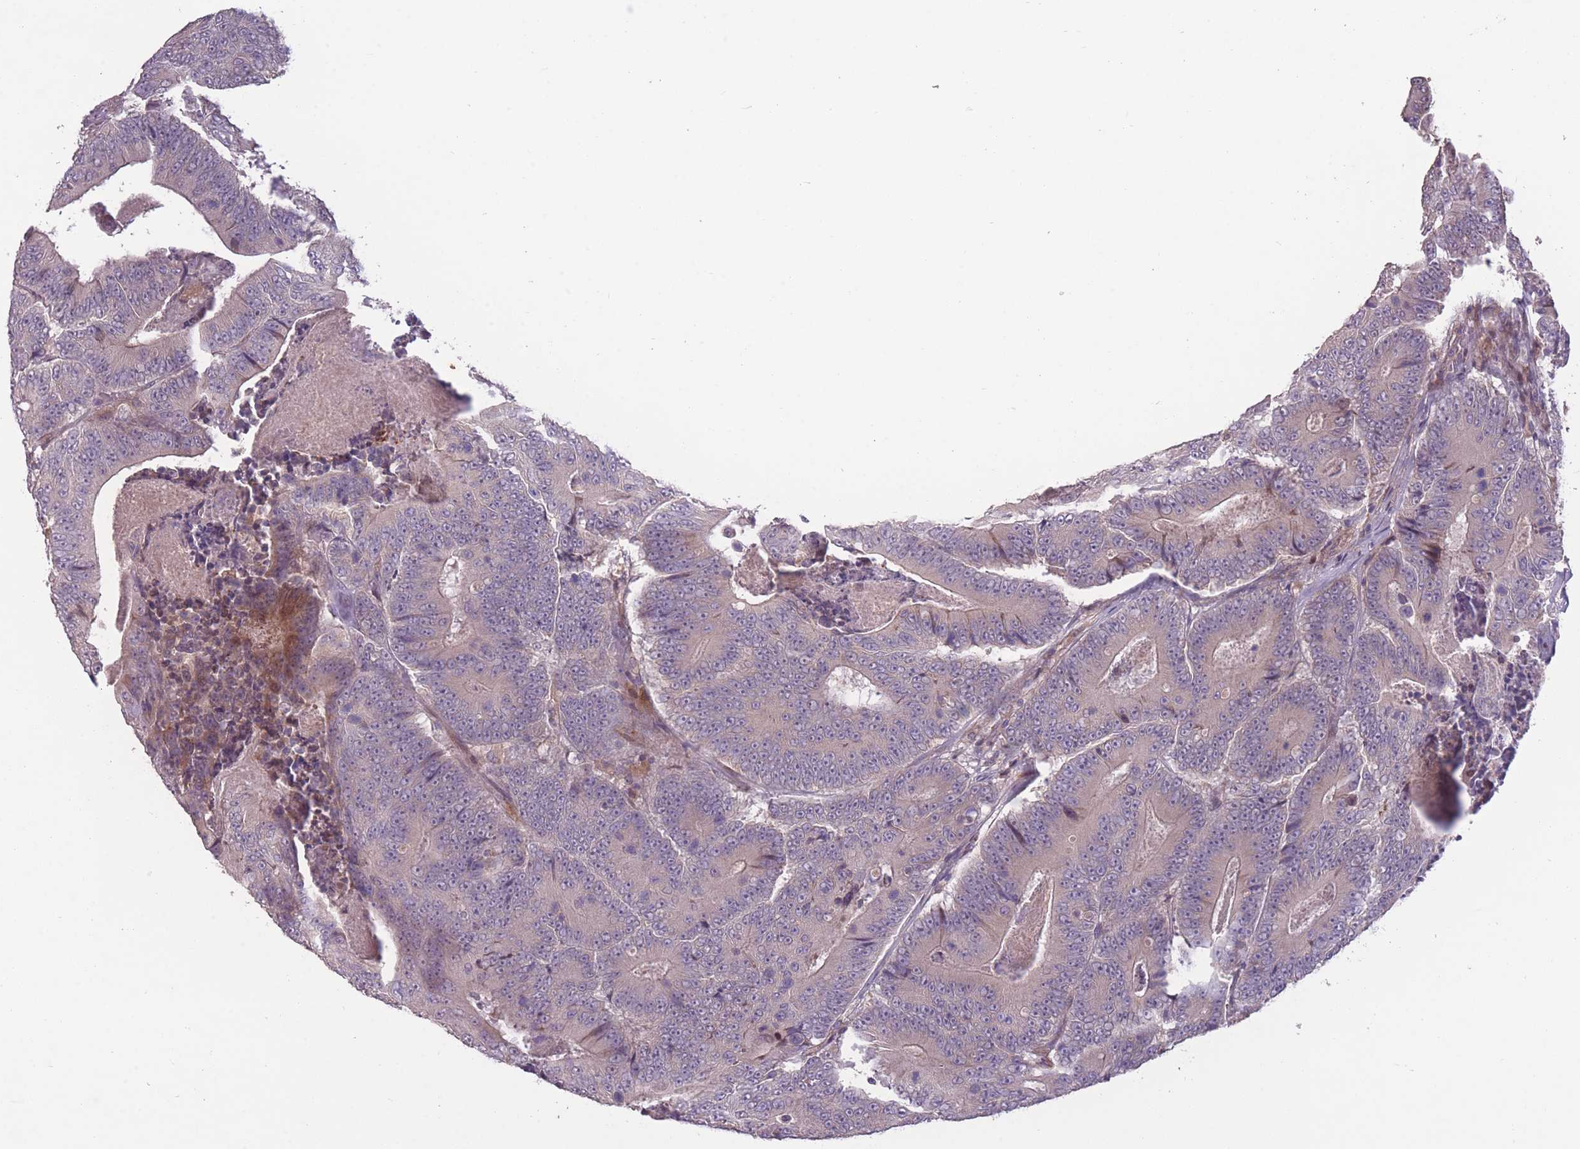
{"staining": {"intensity": "negative", "quantity": "none", "location": "none"}, "tissue": "colorectal cancer", "cell_type": "Tumor cells", "image_type": "cancer", "snomed": [{"axis": "morphology", "description": "Adenocarcinoma, NOS"}, {"axis": "topography", "description": "Colon"}], "caption": "Tumor cells show no significant protein staining in adenocarcinoma (colorectal).", "gene": "OR2V2", "patient": {"sex": "male", "age": 83}}